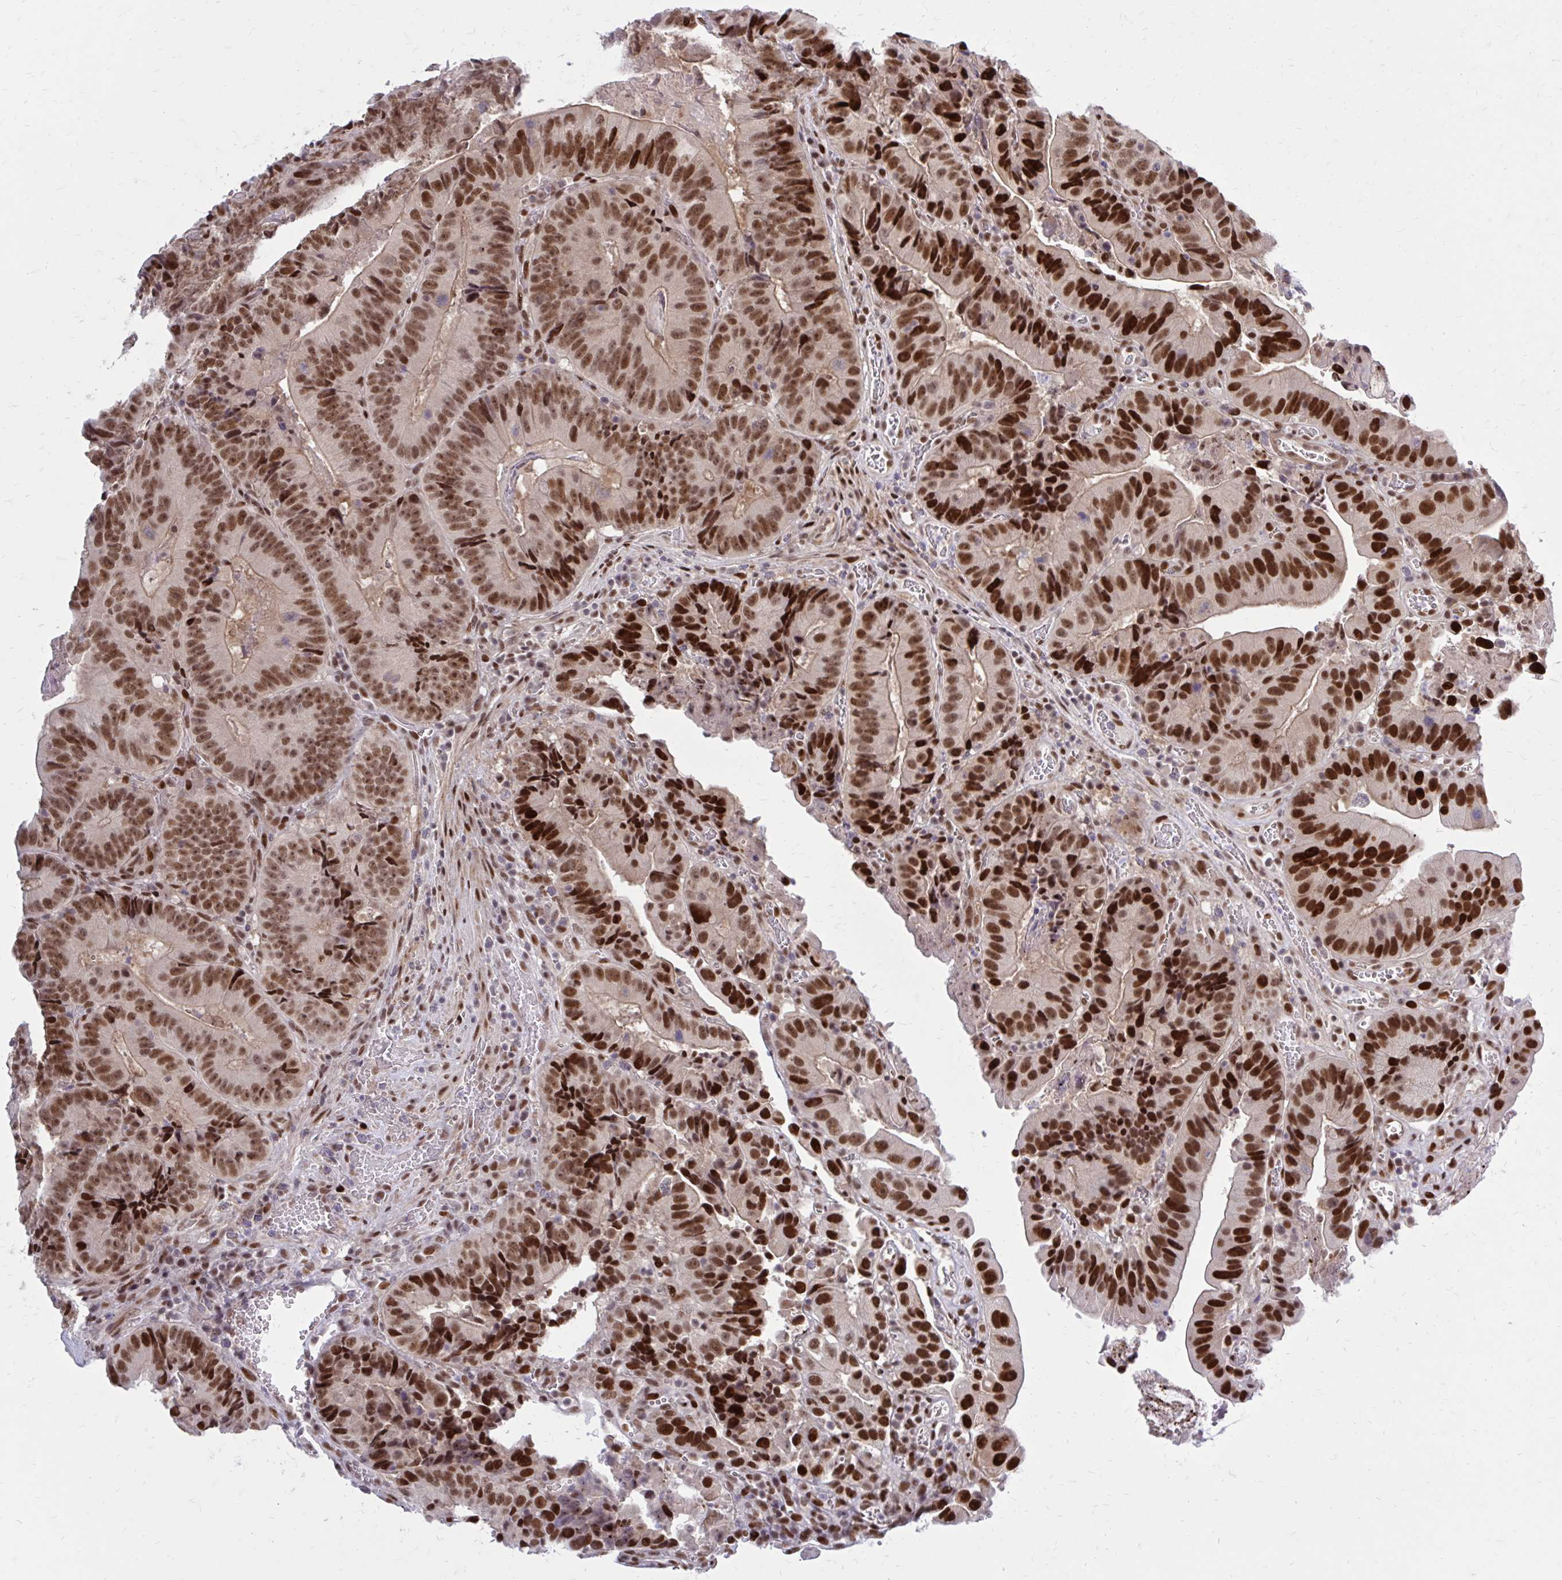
{"staining": {"intensity": "strong", "quantity": ">75%", "location": "nuclear"}, "tissue": "colorectal cancer", "cell_type": "Tumor cells", "image_type": "cancer", "snomed": [{"axis": "morphology", "description": "Adenocarcinoma, NOS"}, {"axis": "topography", "description": "Colon"}], "caption": "Immunohistochemistry of colorectal cancer (adenocarcinoma) demonstrates high levels of strong nuclear staining in about >75% of tumor cells.", "gene": "PSME4", "patient": {"sex": "female", "age": 86}}